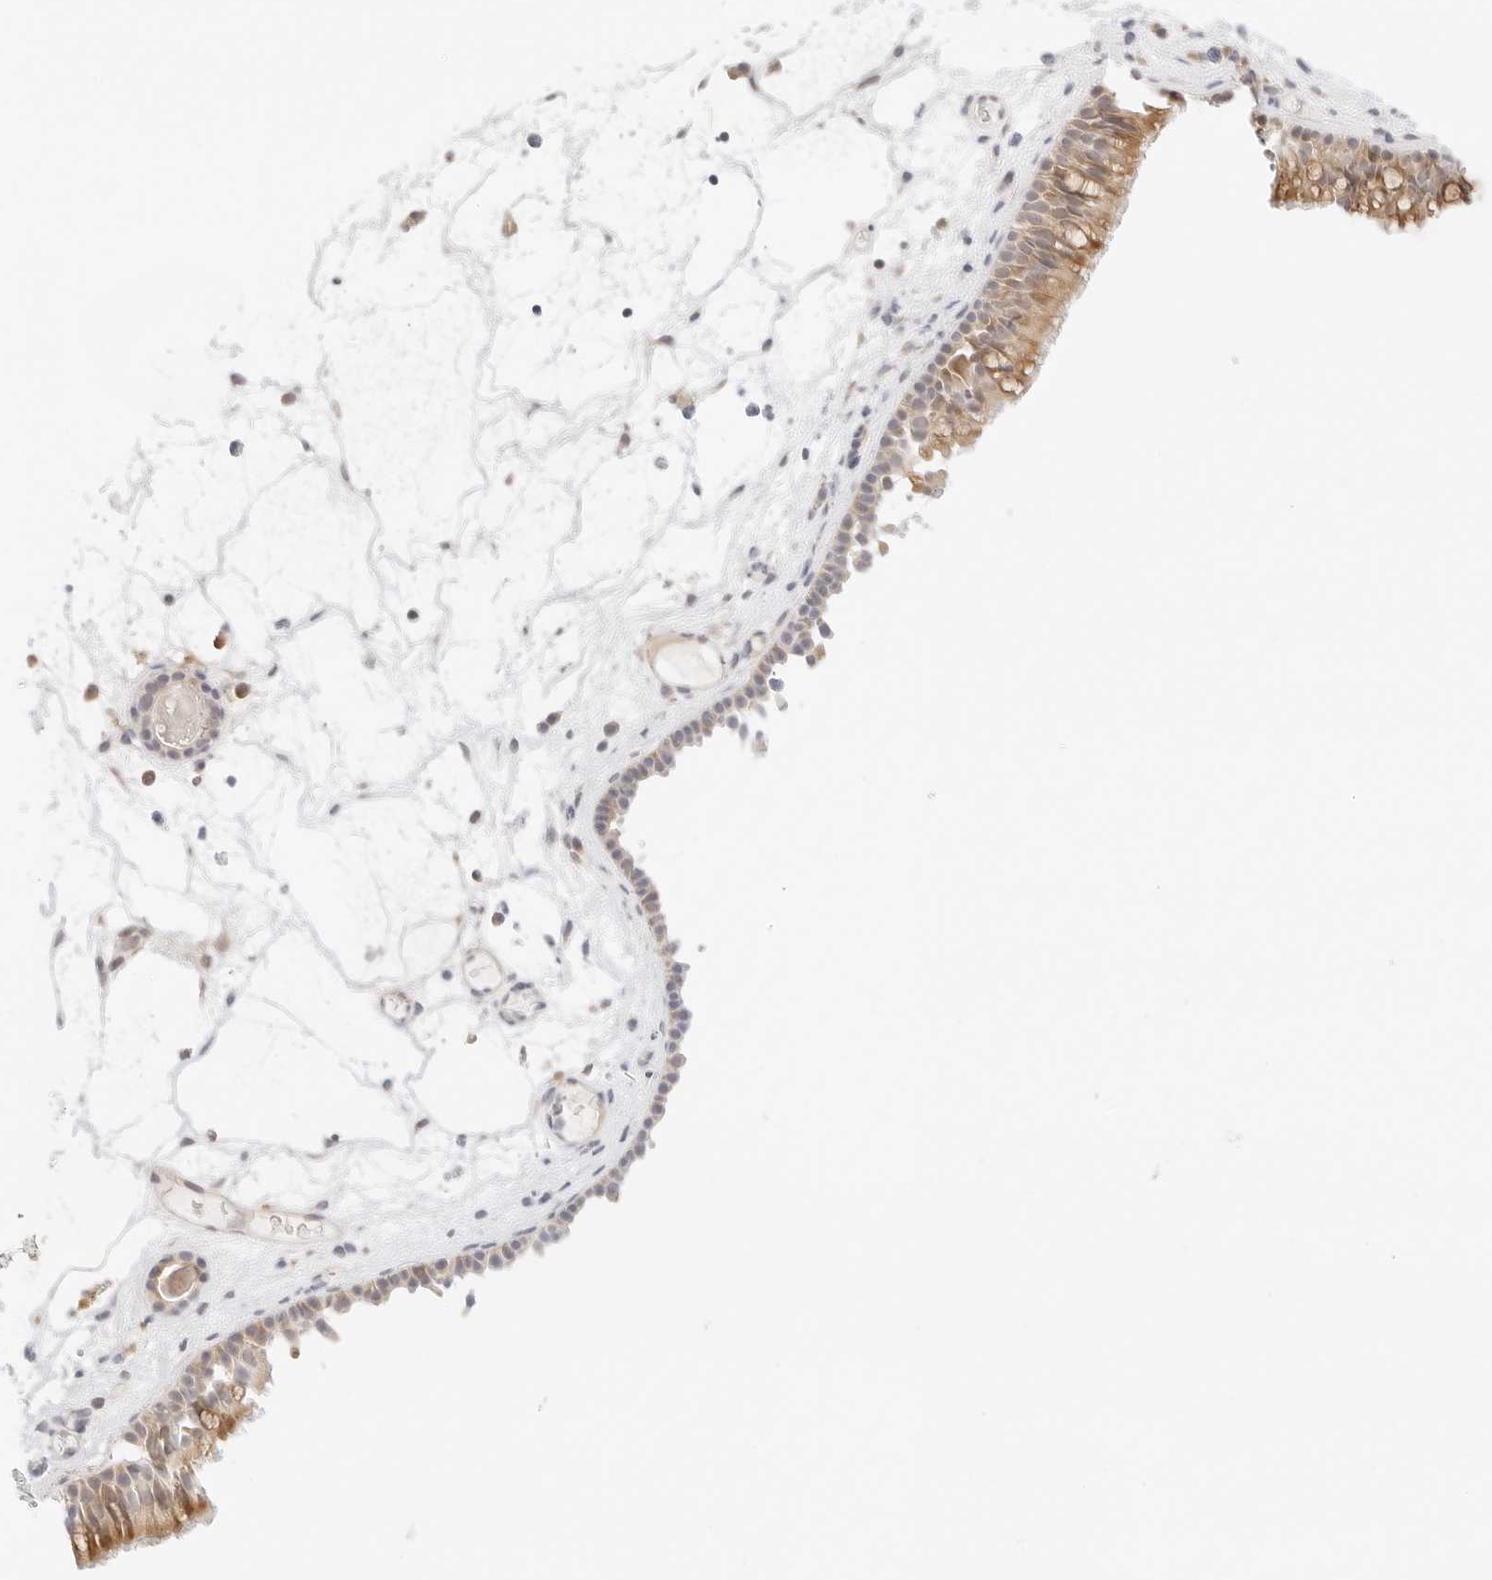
{"staining": {"intensity": "moderate", "quantity": "25%-75%", "location": "cytoplasmic/membranous"}, "tissue": "nasopharynx", "cell_type": "Respiratory epithelial cells", "image_type": "normal", "snomed": [{"axis": "morphology", "description": "Normal tissue, NOS"}, {"axis": "morphology", "description": "Inflammation, NOS"}, {"axis": "morphology", "description": "Malignant melanoma, Metastatic site"}, {"axis": "topography", "description": "Nasopharynx"}], "caption": "A medium amount of moderate cytoplasmic/membranous expression is identified in approximately 25%-75% of respiratory epithelial cells in normal nasopharynx.", "gene": "ERO1B", "patient": {"sex": "male", "age": 70}}